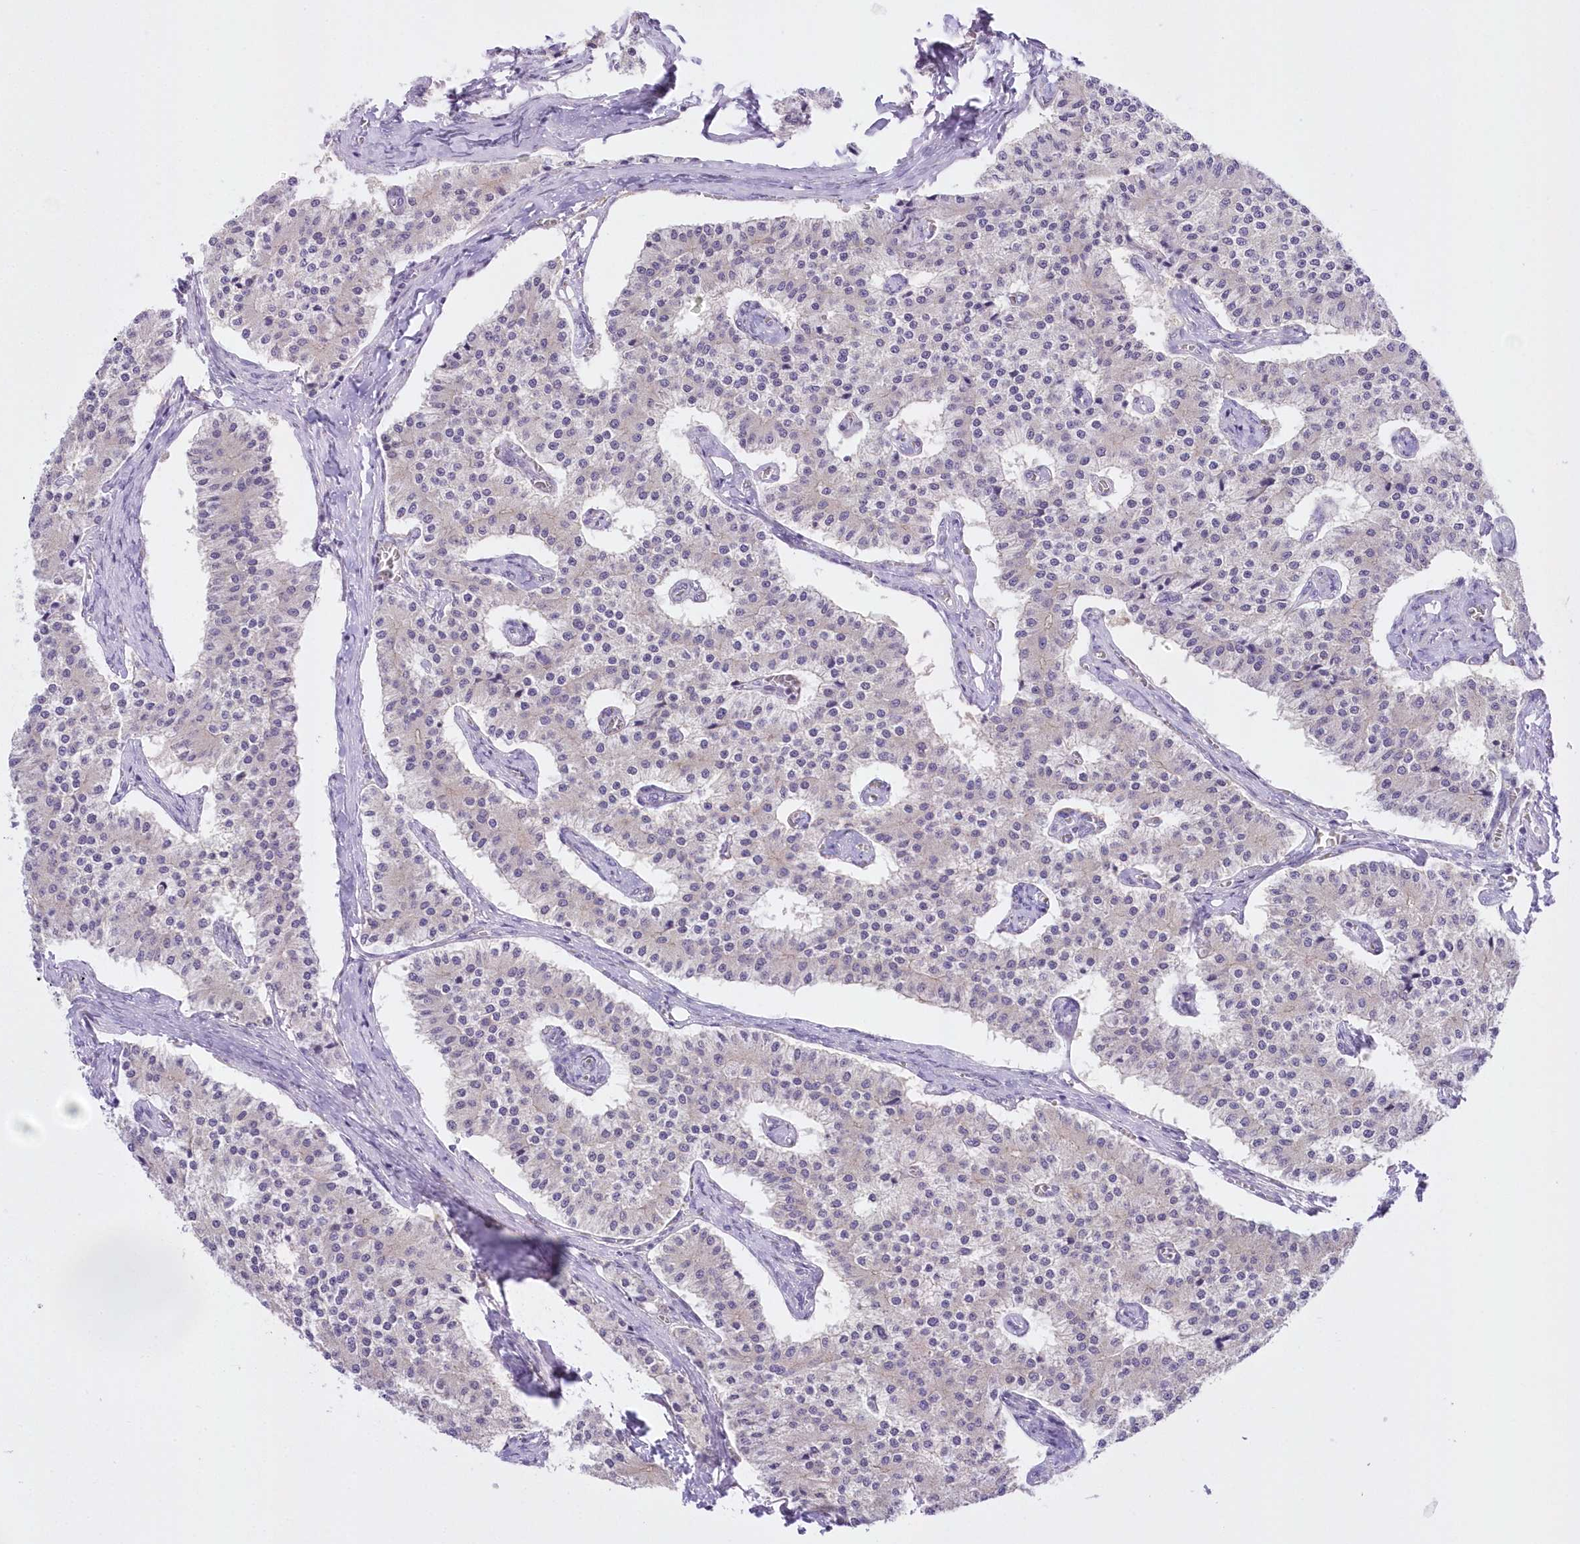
{"staining": {"intensity": "negative", "quantity": "none", "location": "none"}, "tissue": "carcinoid", "cell_type": "Tumor cells", "image_type": "cancer", "snomed": [{"axis": "morphology", "description": "Carcinoid, malignant, NOS"}, {"axis": "topography", "description": "Colon"}], "caption": "A micrograph of carcinoid stained for a protein shows no brown staining in tumor cells. (Brightfield microscopy of DAB immunohistochemistry (IHC) at high magnification).", "gene": "UBA6", "patient": {"sex": "female", "age": 52}}